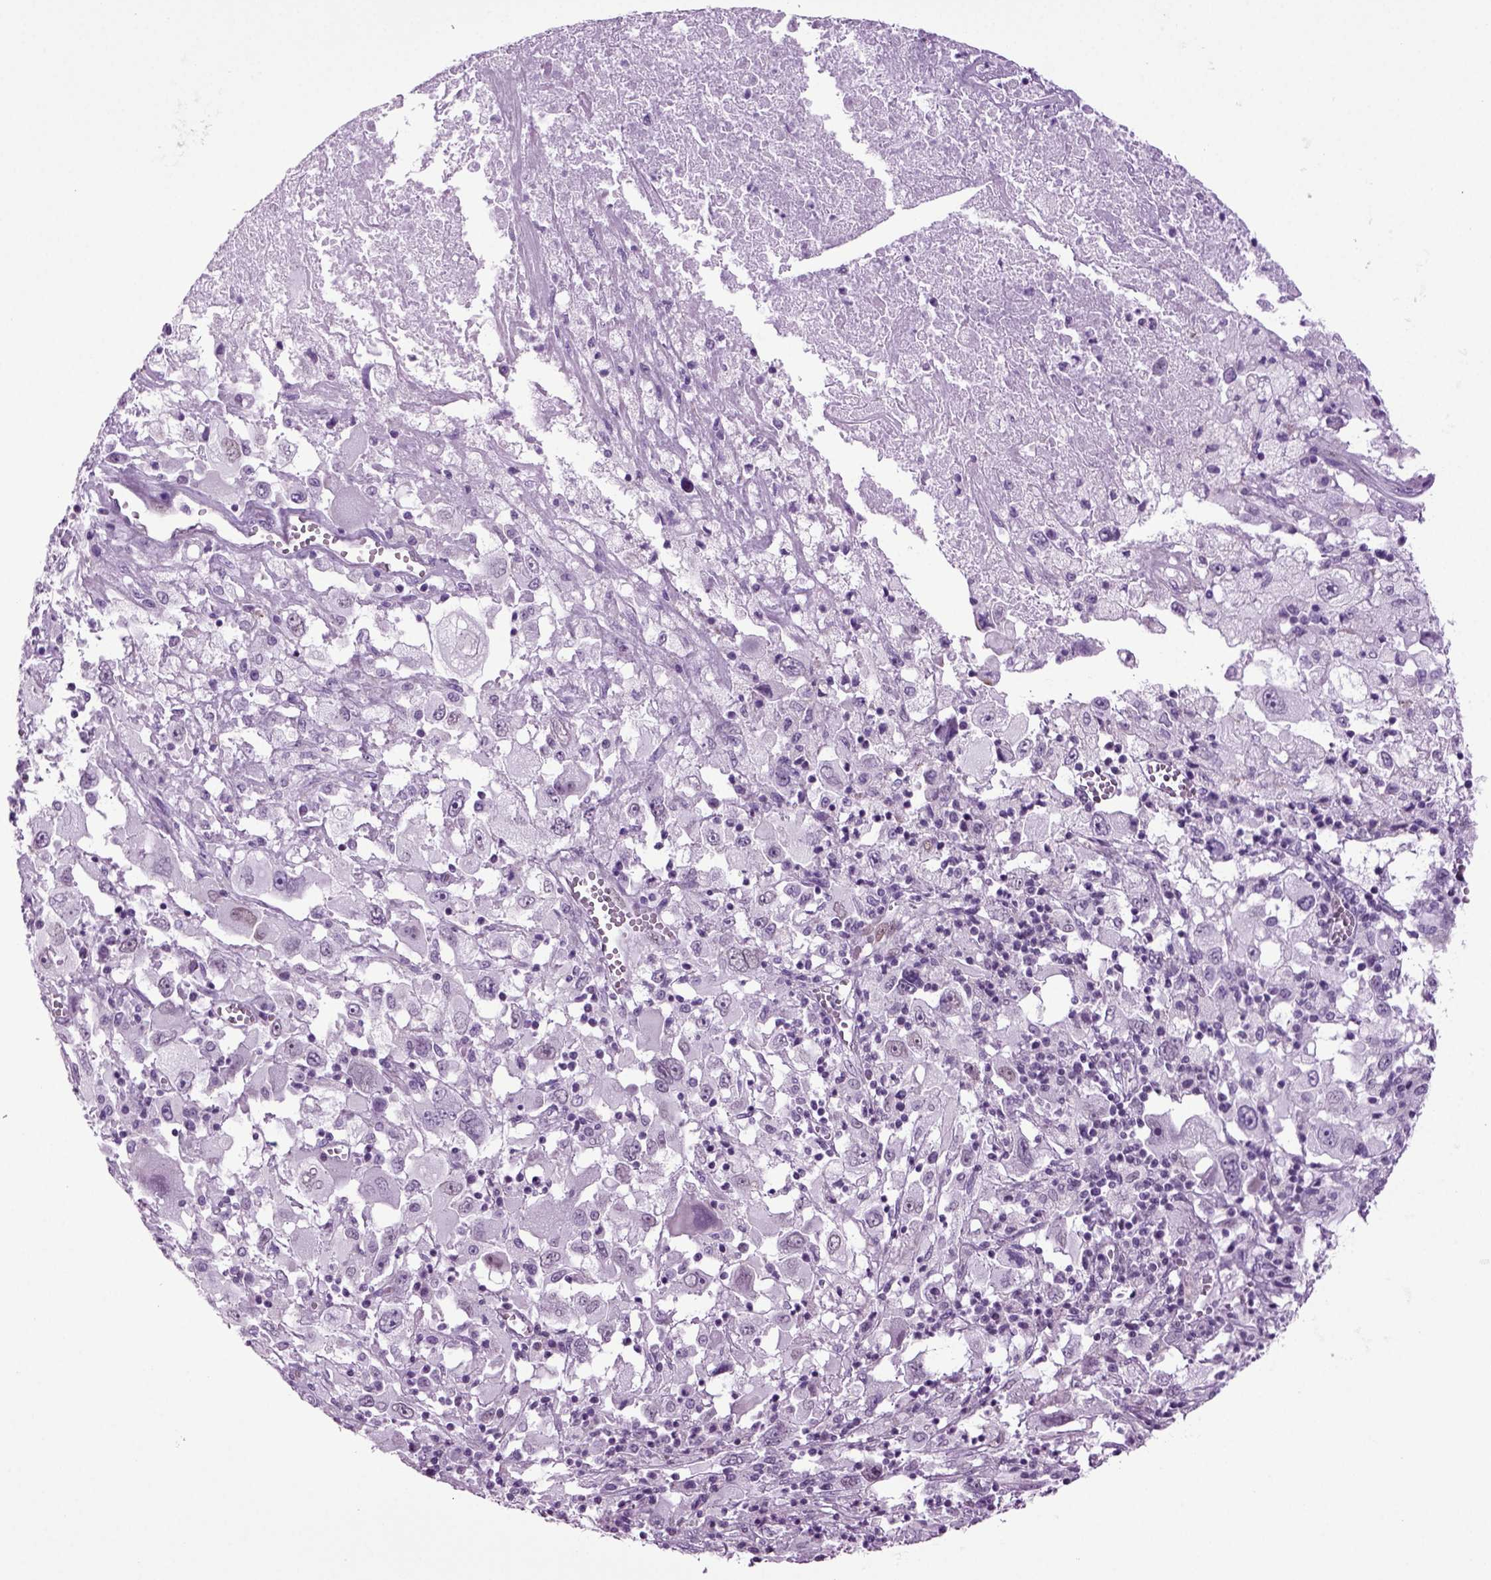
{"staining": {"intensity": "negative", "quantity": "none", "location": "none"}, "tissue": "melanoma", "cell_type": "Tumor cells", "image_type": "cancer", "snomed": [{"axis": "morphology", "description": "Malignant melanoma, Metastatic site"}, {"axis": "topography", "description": "Soft tissue"}], "caption": "Immunohistochemistry photomicrograph of malignant melanoma (metastatic site) stained for a protein (brown), which exhibits no positivity in tumor cells.", "gene": "RFX3", "patient": {"sex": "male", "age": 50}}